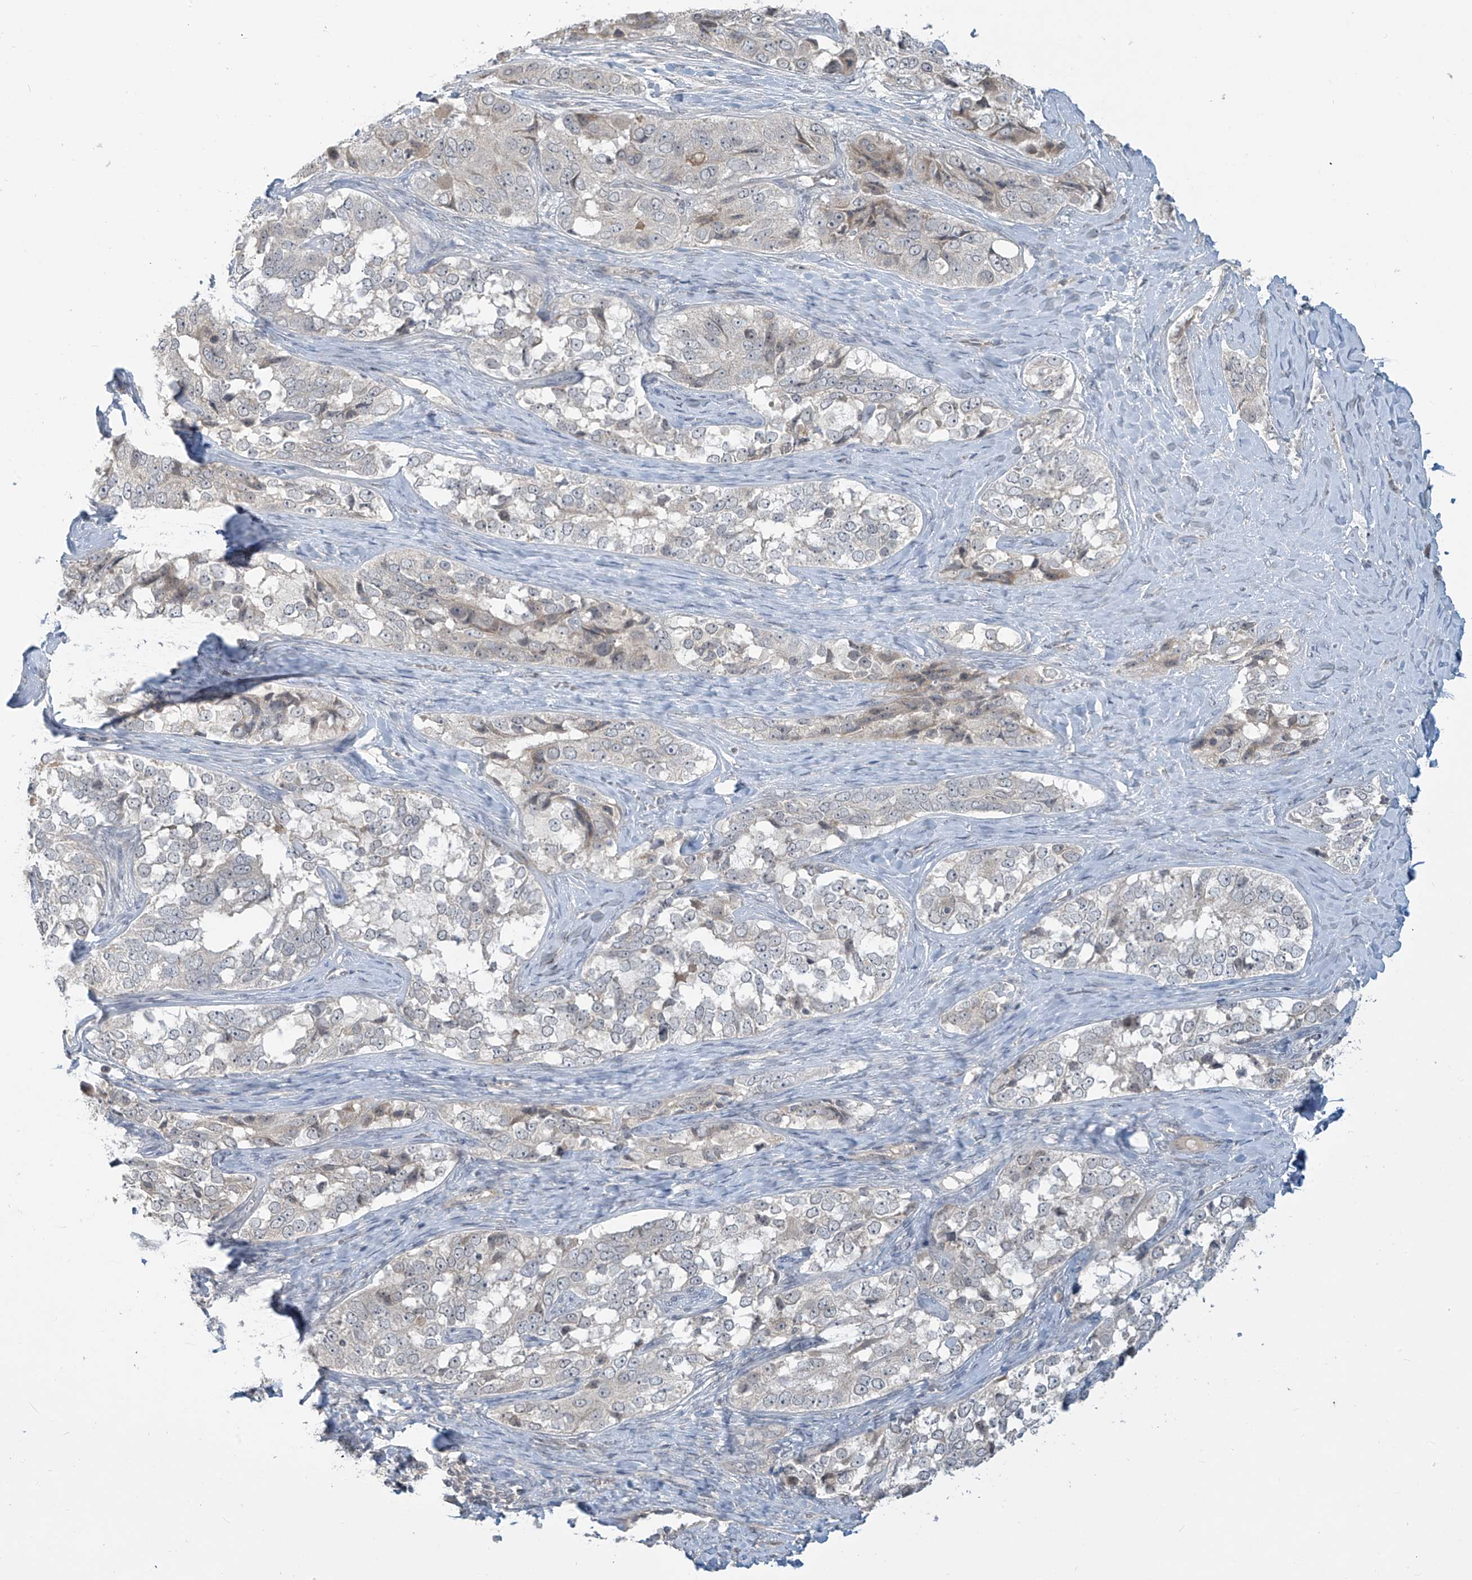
{"staining": {"intensity": "weak", "quantity": "<25%", "location": "cytoplasmic/membranous"}, "tissue": "ovarian cancer", "cell_type": "Tumor cells", "image_type": "cancer", "snomed": [{"axis": "morphology", "description": "Carcinoma, endometroid"}, {"axis": "topography", "description": "Ovary"}], "caption": "Endometroid carcinoma (ovarian) was stained to show a protein in brown. There is no significant positivity in tumor cells. (IHC, brightfield microscopy, high magnification).", "gene": "DGKQ", "patient": {"sex": "female", "age": 51}}